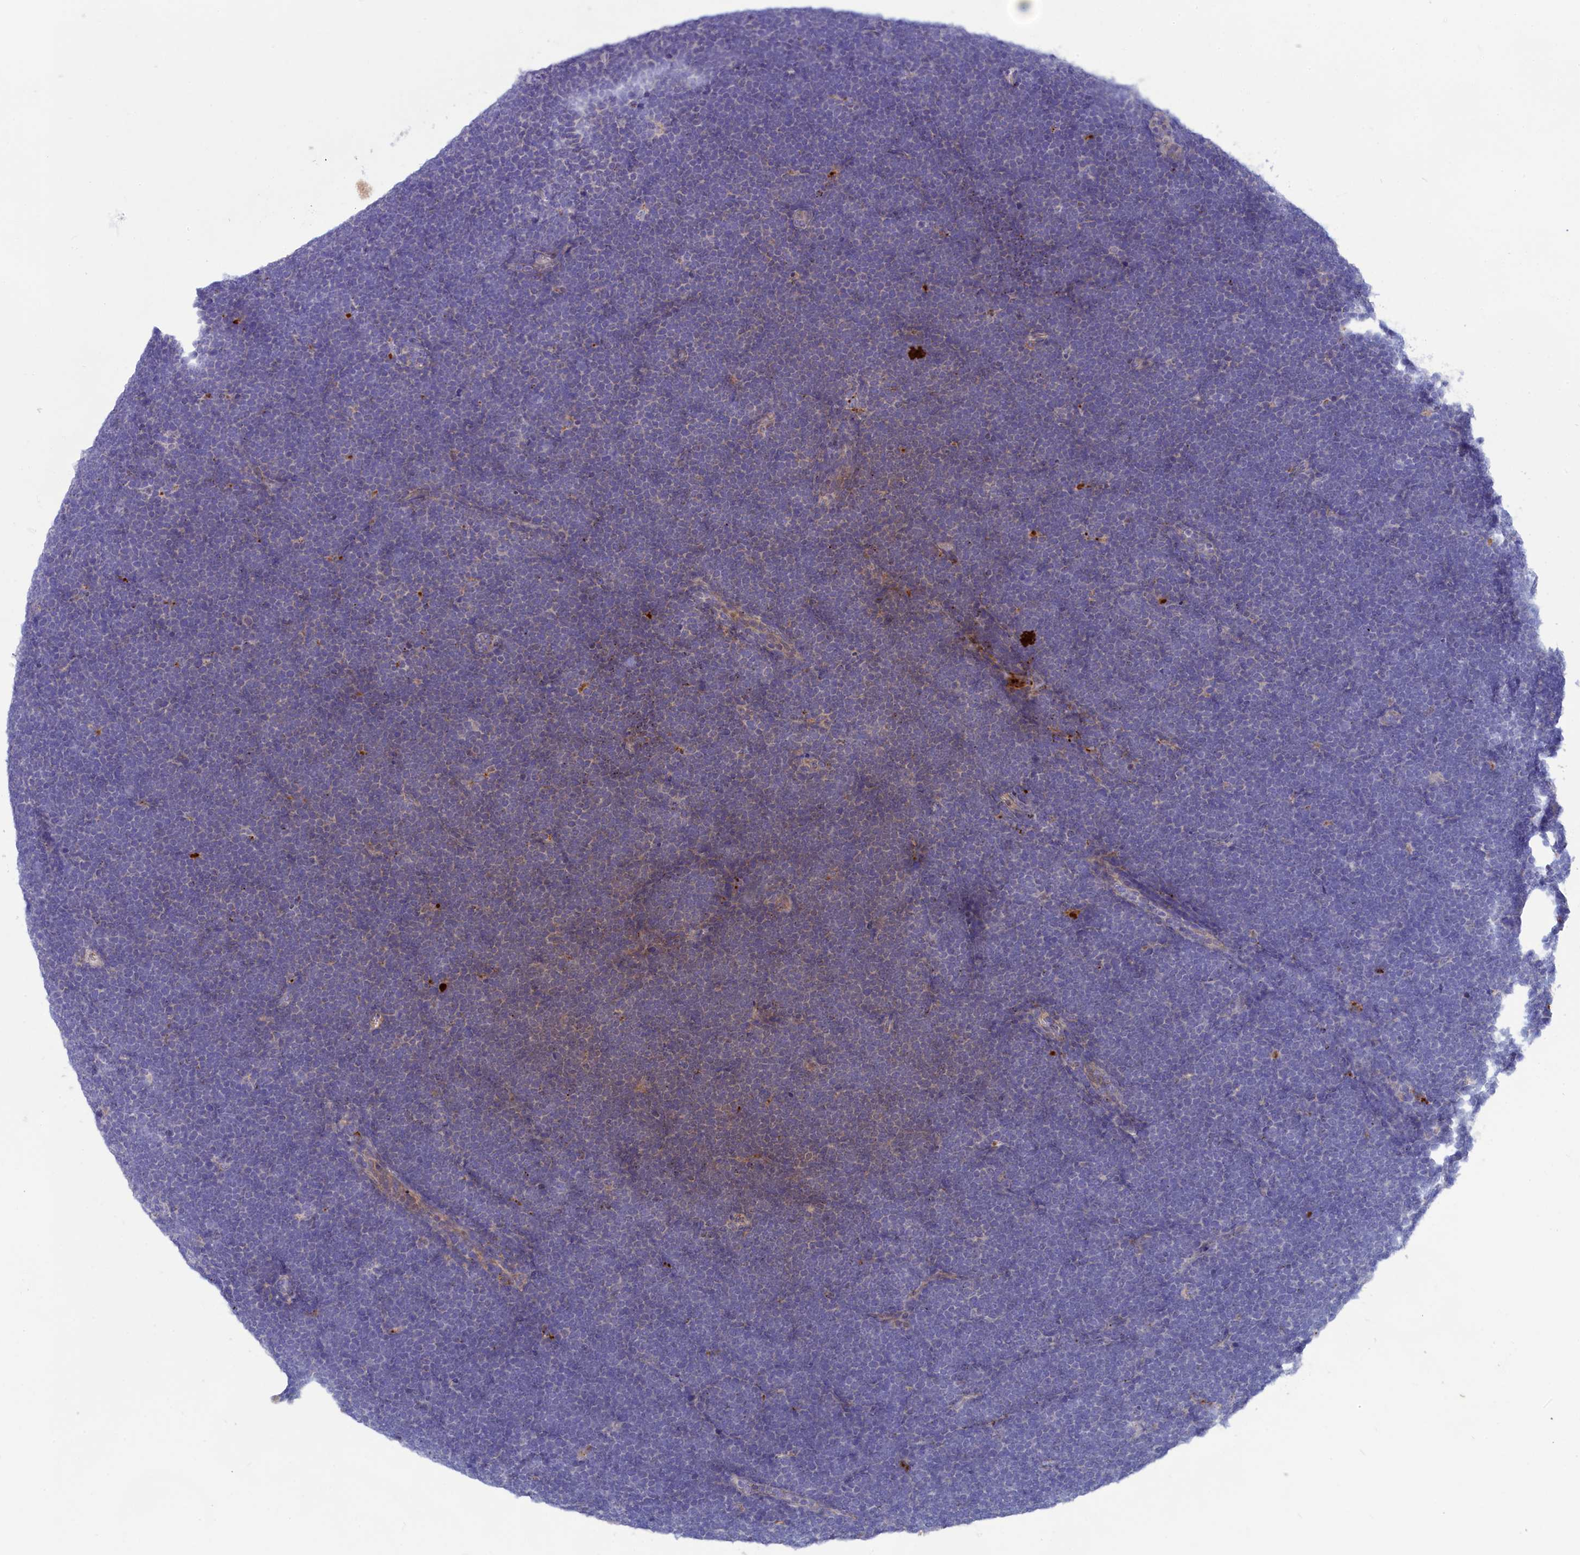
{"staining": {"intensity": "weak", "quantity": "<25%", "location": "cytoplasmic/membranous"}, "tissue": "lymphoma", "cell_type": "Tumor cells", "image_type": "cancer", "snomed": [{"axis": "morphology", "description": "Malignant lymphoma, non-Hodgkin's type, High grade"}, {"axis": "topography", "description": "Lymph node"}], "caption": "High magnification brightfield microscopy of lymphoma stained with DAB (brown) and counterstained with hematoxylin (blue): tumor cells show no significant staining.", "gene": "WDR6", "patient": {"sex": "male", "age": 13}}